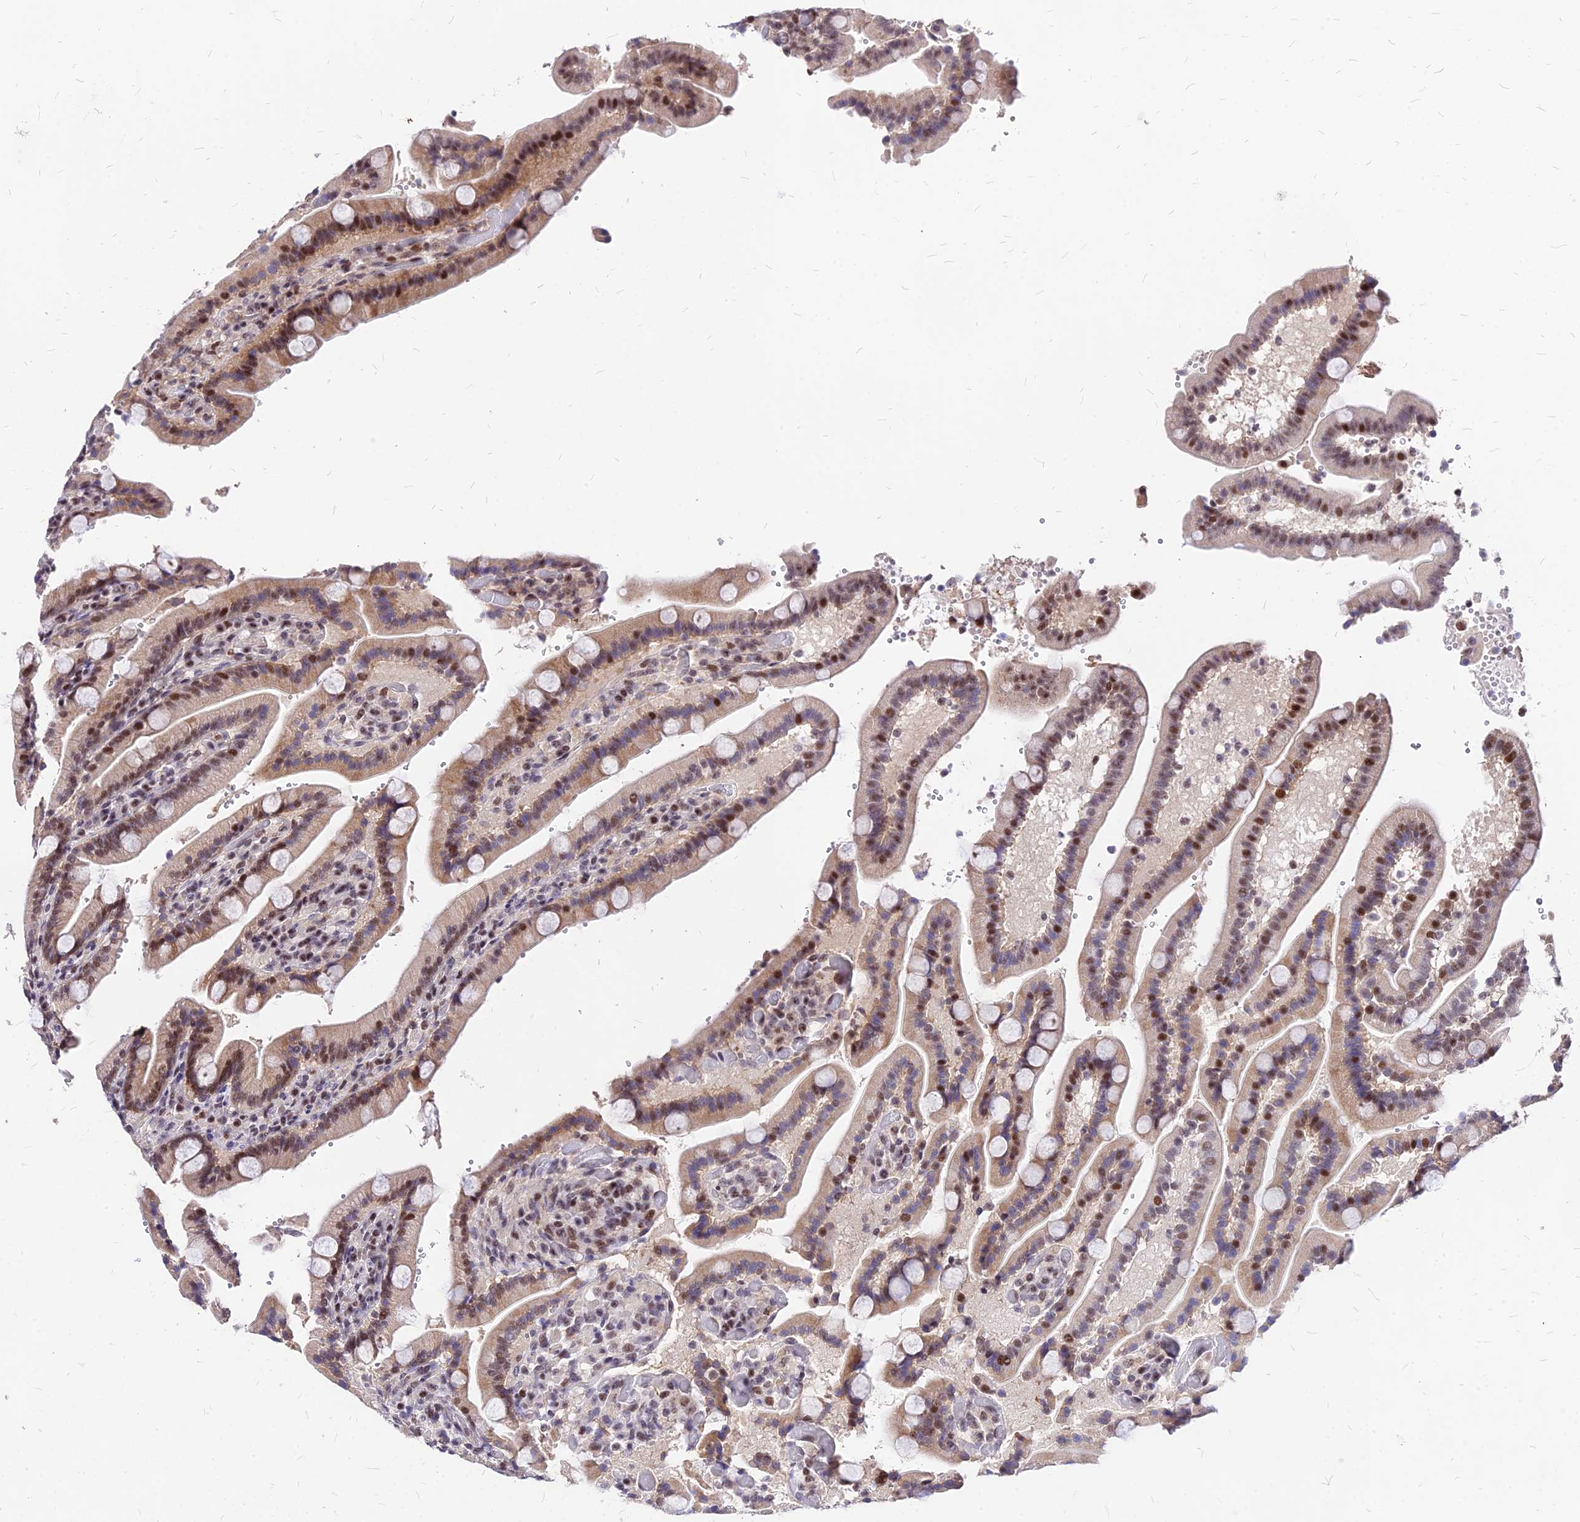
{"staining": {"intensity": "moderate", "quantity": ">75%", "location": "cytoplasmic/membranous,nuclear"}, "tissue": "duodenum", "cell_type": "Glandular cells", "image_type": "normal", "snomed": [{"axis": "morphology", "description": "Normal tissue, NOS"}, {"axis": "topography", "description": "Duodenum"}], "caption": "Immunohistochemistry (DAB (3,3'-diaminobenzidine)) staining of unremarkable human duodenum shows moderate cytoplasmic/membranous,nuclear protein expression in about >75% of glandular cells. (DAB IHC, brown staining for protein, blue staining for nuclei).", "gene": "DDX55", "patient": {"sex": "female", "age": 62}}